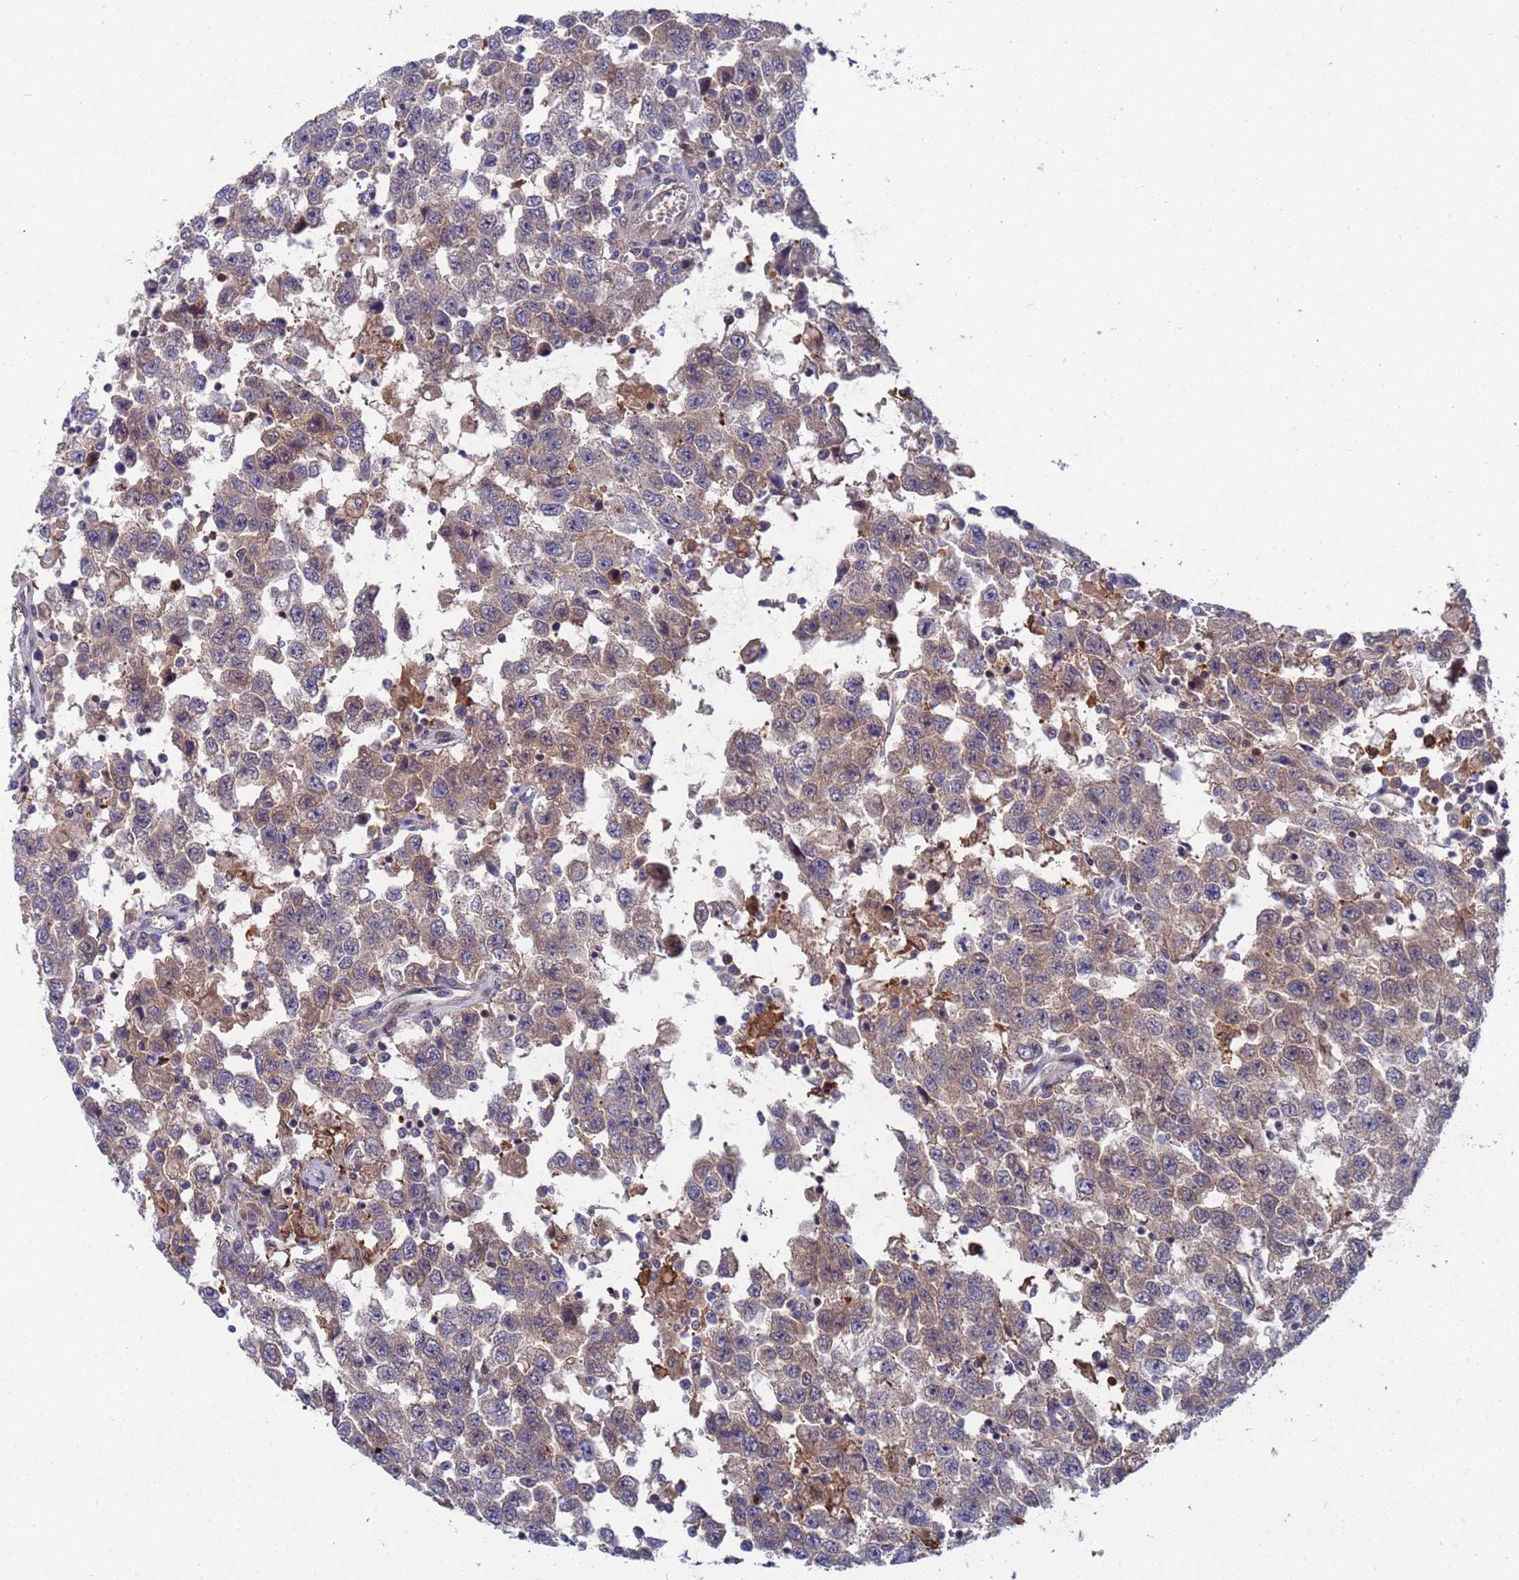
{"staining": {"intensity": "weak", "quantity": "25%-75%", "location": "cytoplasmic/membranous"}, "tissue": "testis cancer", "cell_type": "Tumor cells", "image_type": "cancer", "snomed": [{"axis": "morphology", "description": "Seminoma, NOS"}, {"axis": "topography", "description": "Testis"}], "caption": "Seminoma (testis) stained with a brown dye shows weak cytoplasmic/membranous positive expression in approximately 25%-75% of tumor cells.", "gene": "TMBIM6", "patient": {"sex": "male", "age": 41}}